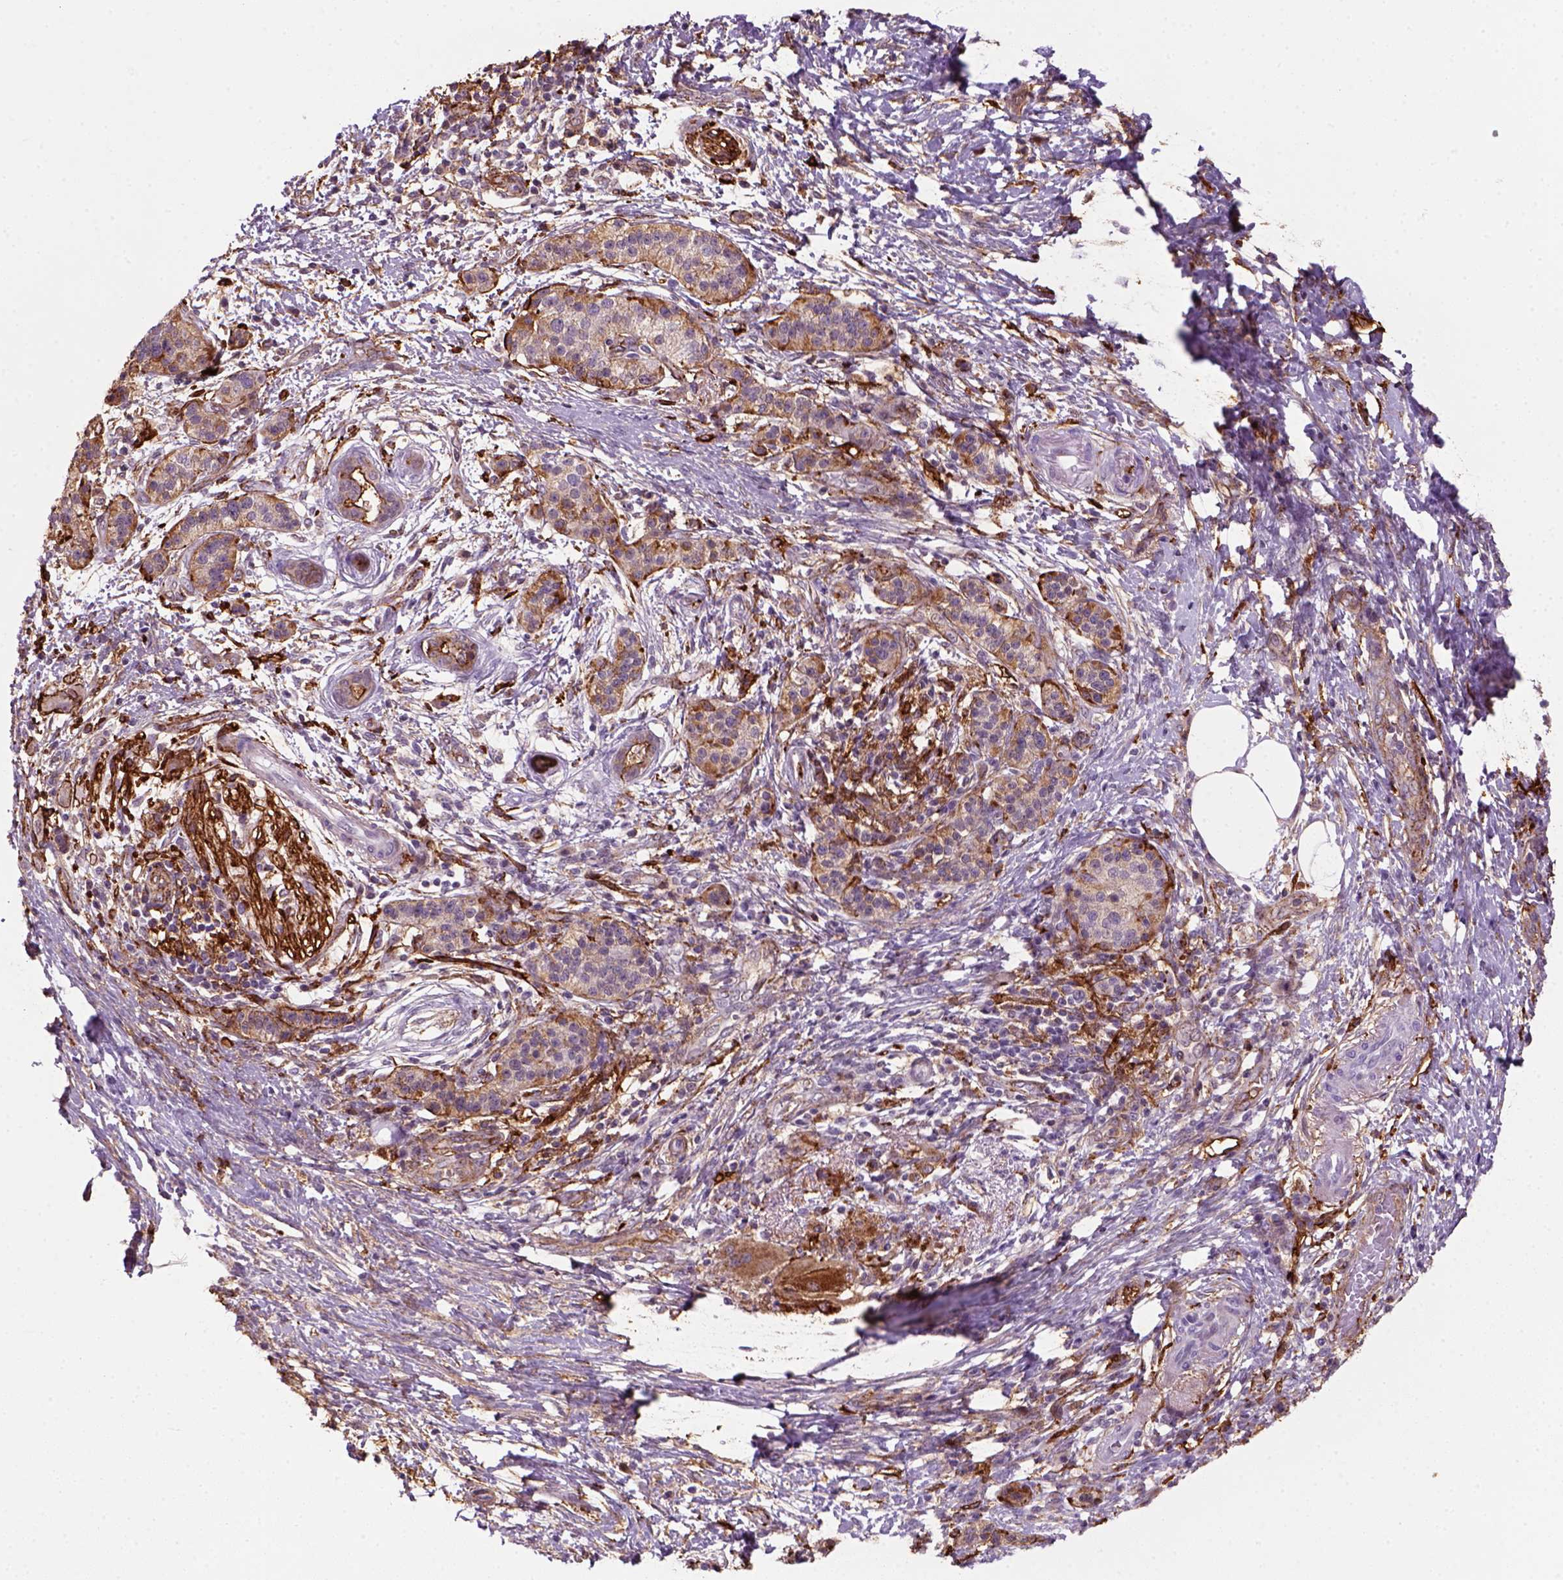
{"staining": {"intensity": "moderate", "quantity": "<25%", "location": "cytoplasmic/membranous"}, "tissue": "pancreatic cancer", "cell_type": "Tumor cells", "image_type": "cancer", "snomed": [{"axis": "morphology", "description": "Adenocarcinoma, NOS"}, {"axis": "topography", "description": "Pancreas"}], "caption": "There is low levels of moderate cytoplasmic/membranous staining in tumor cells of adenocarcinoma (pancreatic), as demonstrated by immunohistochemical staining (brown color).", "gene": "MARCKS", "patient": {"sex": "female", "age": 72}}